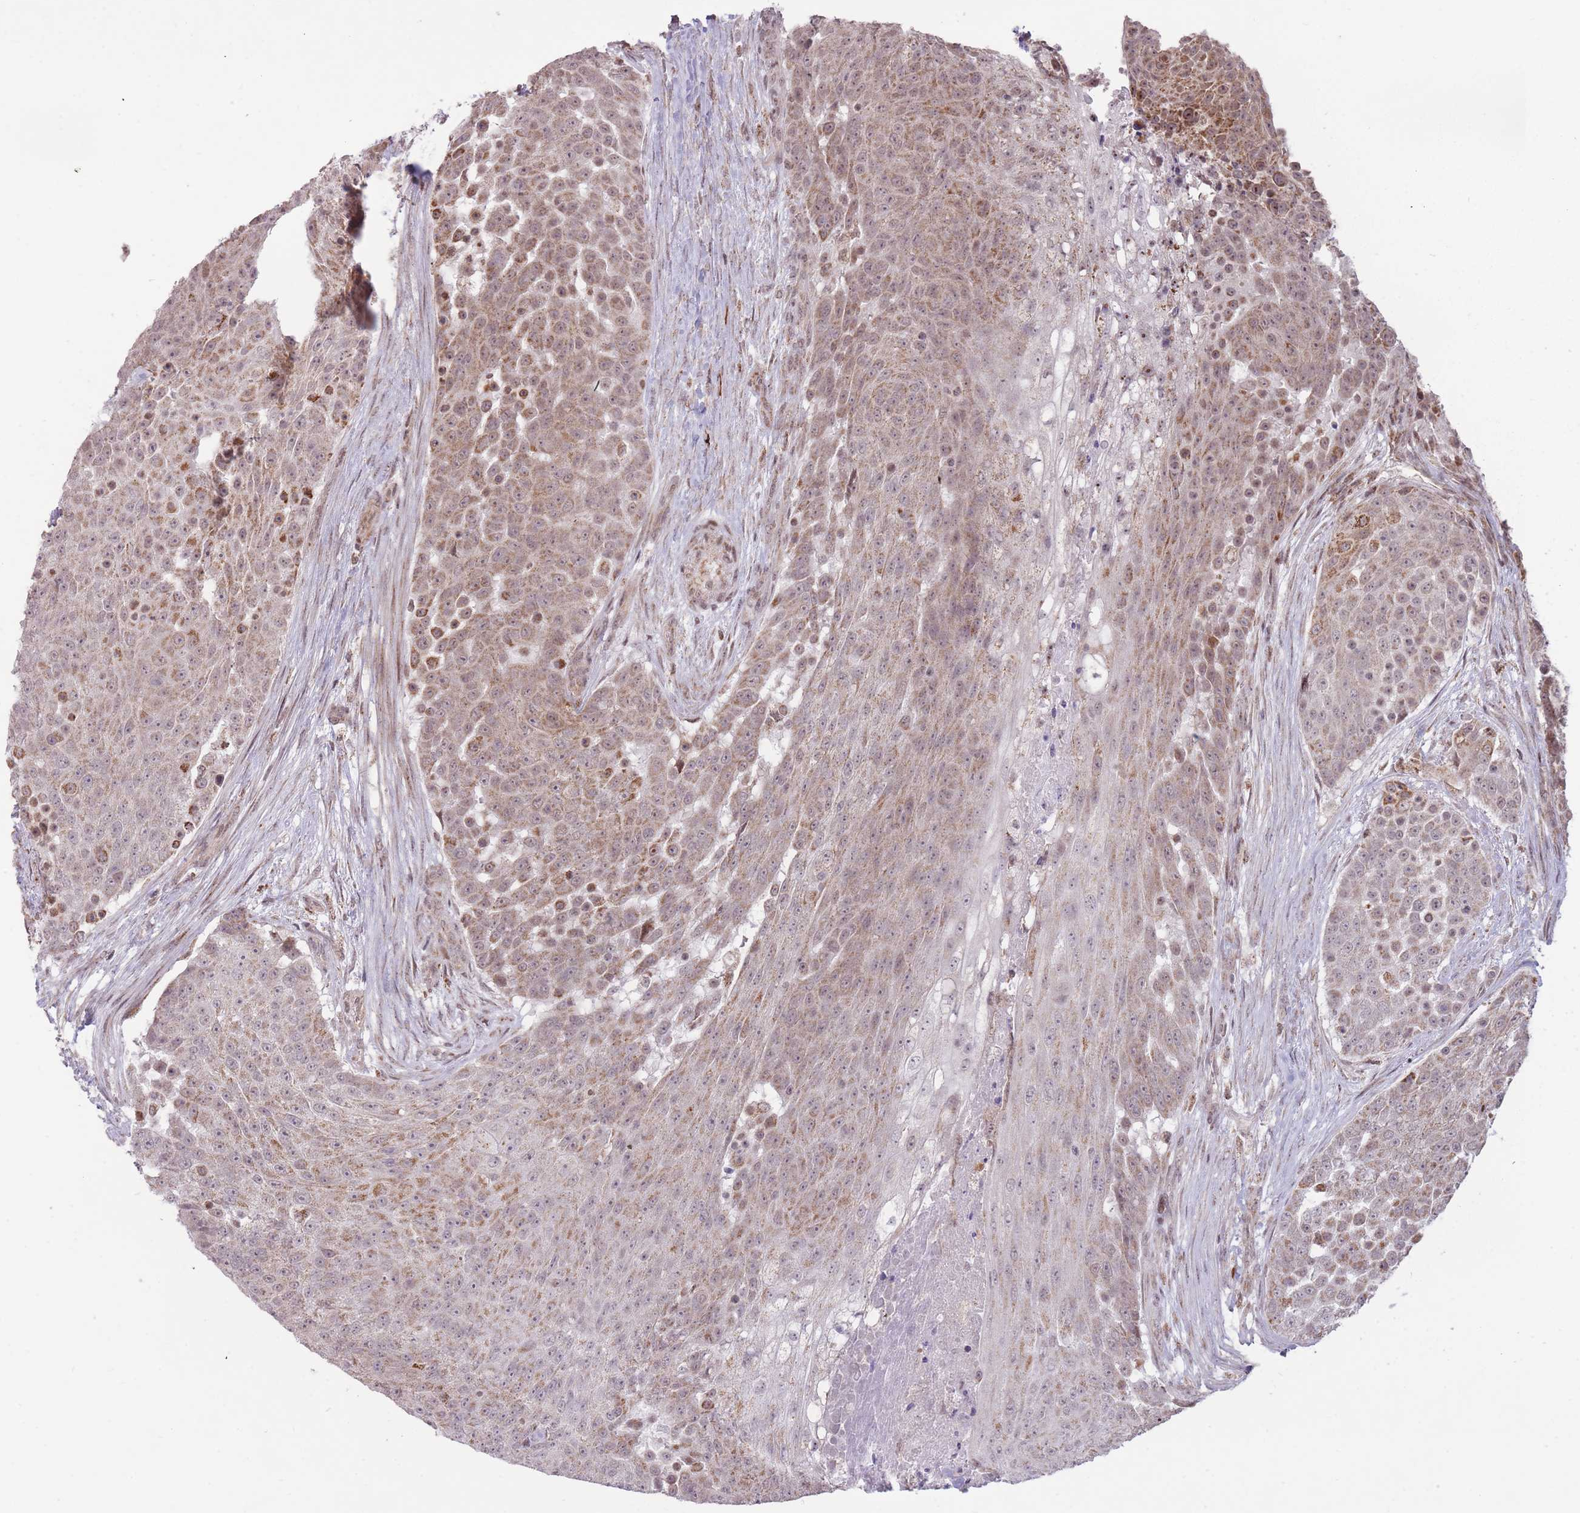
{"staining": {"intensity": "moderate", "quantity": "25%-75%", "location": "cytoplasmic/membranous,nuclear"}, "tissue": "urothelial cancer", "cell_type": "Tumor cells", "image_type": "cancer", "snomed": [{"axis": "morphology", "description": "Urothelial carcinoma, High grade"}, {"axis": "topography", "description": "Urinary bladder"}], "caption": "About 25%-75% of tumor cells in human urothelial cancer exhibit moderate cytoplasmic/membranous and nuclear protein expression as visualized by brown immunohistochemical staining.", "gene": "DPYSL4", "patient": {"sex": "female", "age": 63}}